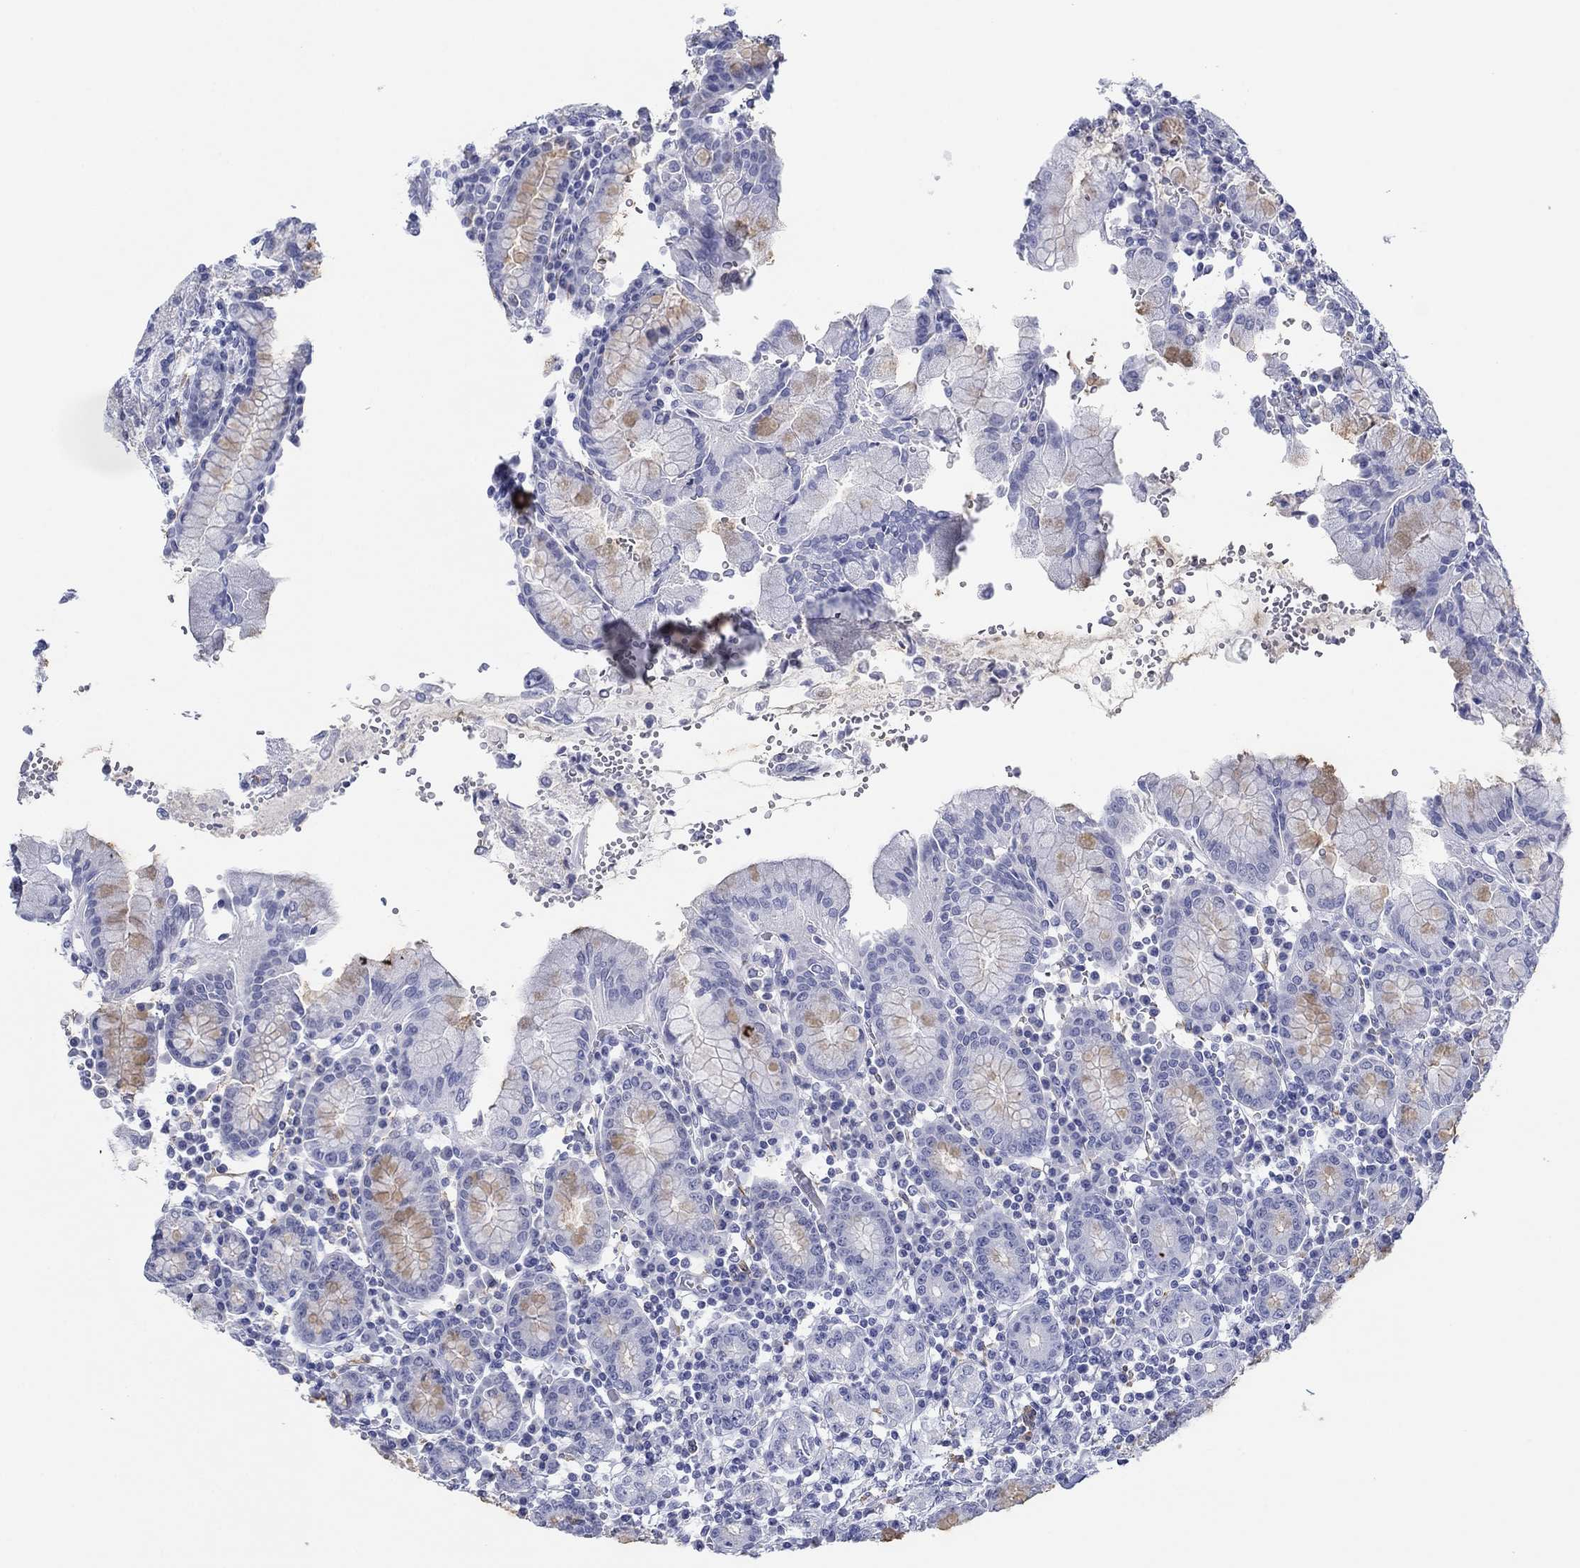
{"staining": {"intensity": "weak", "quantity": "<25%", "location": "cytoplasmic/membranous"}, "tissue": "stomach", "cell_type": "Glandular cells", "image_type": "normal", "snomed": [{"axis": "morphology", "description": "Normal tissue, NOS"}, {"axis": "topography", "description": "Stomach, upper"}, {"axis": "topography", "description": "Stomach"}], "caption": "Immunohistochemistry histopathology image of normal stomach: stomach stained with DAB (3,3'-diaminobenzidine) demonstrates no significant protein staining in glandular cells.", "gene": "PDYN", "patient": {"sex": "male", "age": 62}}